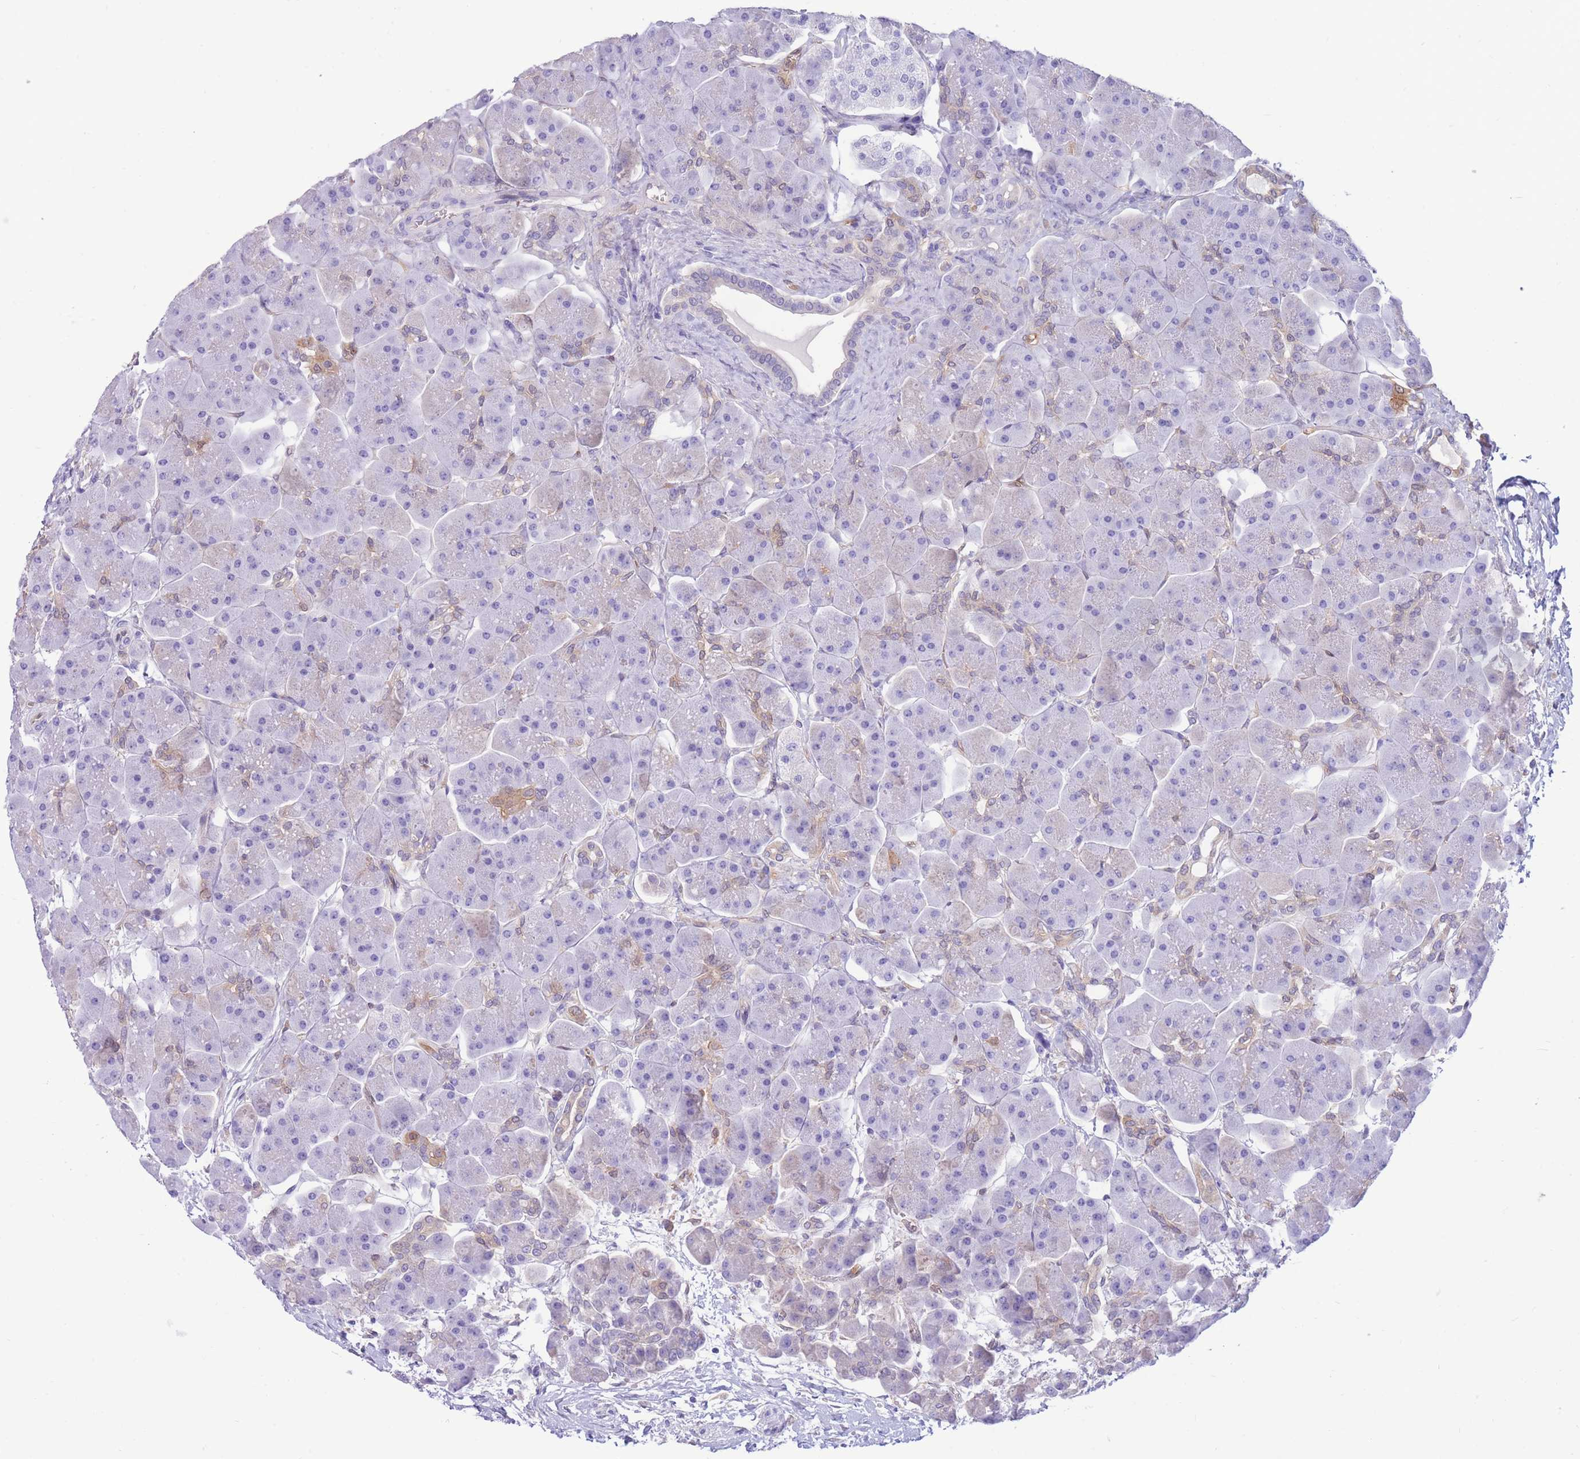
{"staining": {"intensity": "moderate", "quantity": "<25%", "location": "cytoplasmic/membranous"}, "tissue": "pancreas", "cell_type": "Exocrine glandular cells", "image_type": "normal", "snomed": [{"axis": "morphology", "description": "Normal tissue, NOS"}, {"axis": "topography", "description": "Pancreas"}], "caption": "This image demonstrates immunohistochemistry staining of unremarkable human pancreas, with low moderate cytoplasmic/membranous staining in about <25% of exocrine glandular cells.", "gene": "SULT1A1", "patient": {"sex": "male", "age": 66}}